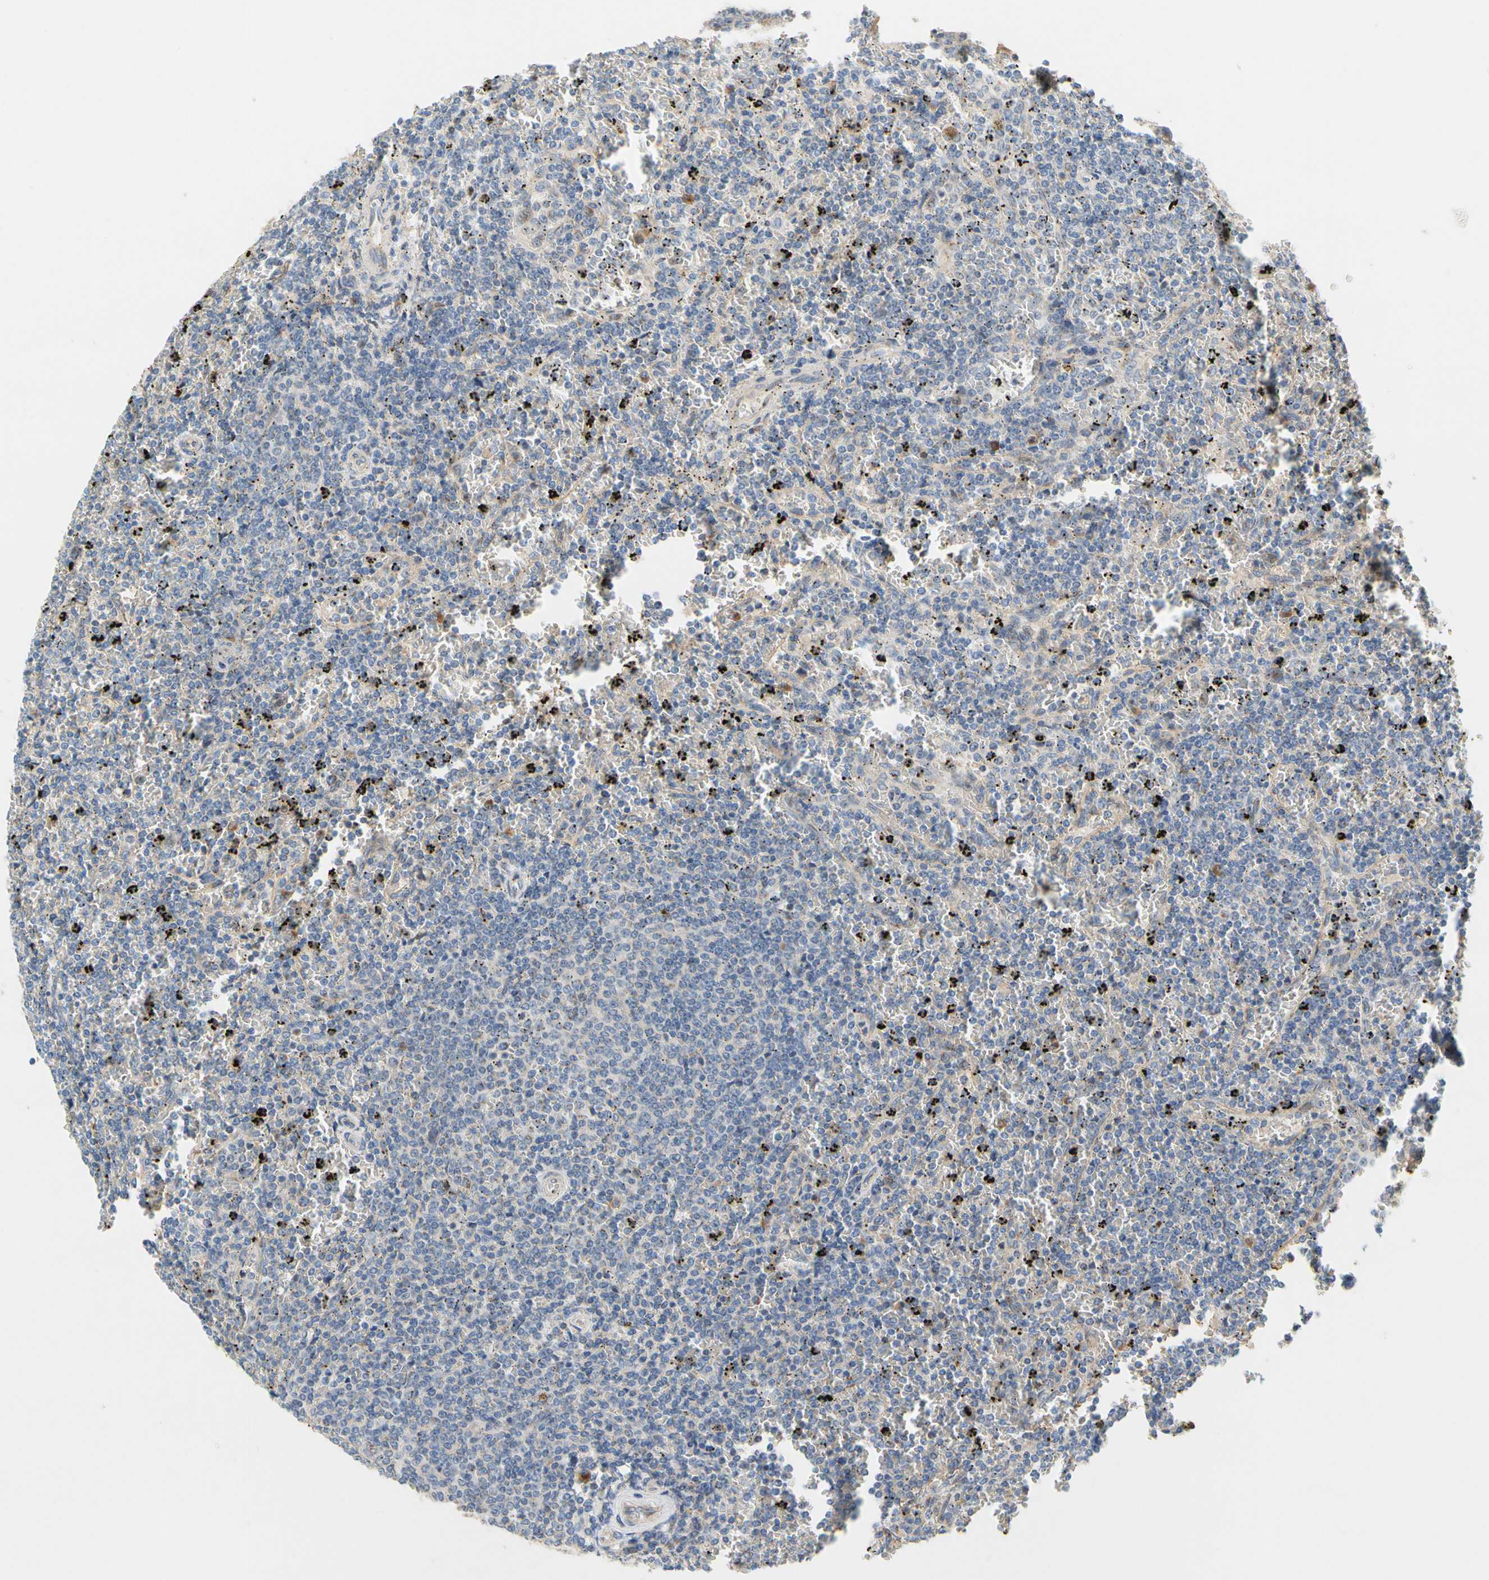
{"staining": {"intensity": "negative", "quantity": "none", "location": "none"}, "tissue": "lymphoma", "cell_type": "Tumor cells", "image_type": "cancer", "snomed": [{"axis": "morphology", "description": "Malignant lymphoma, non-Hodgkin's type, Low grade"}, {"axis": "topography", "description": "Spleen"}], "caption": "Micrograph shows no significant protein staining in tumor cells of malignant lymphoma, non-Hodgkin's type (low-grade).", "gene": "GPSM2", "patient": {"sex": "female", "age": 77}}